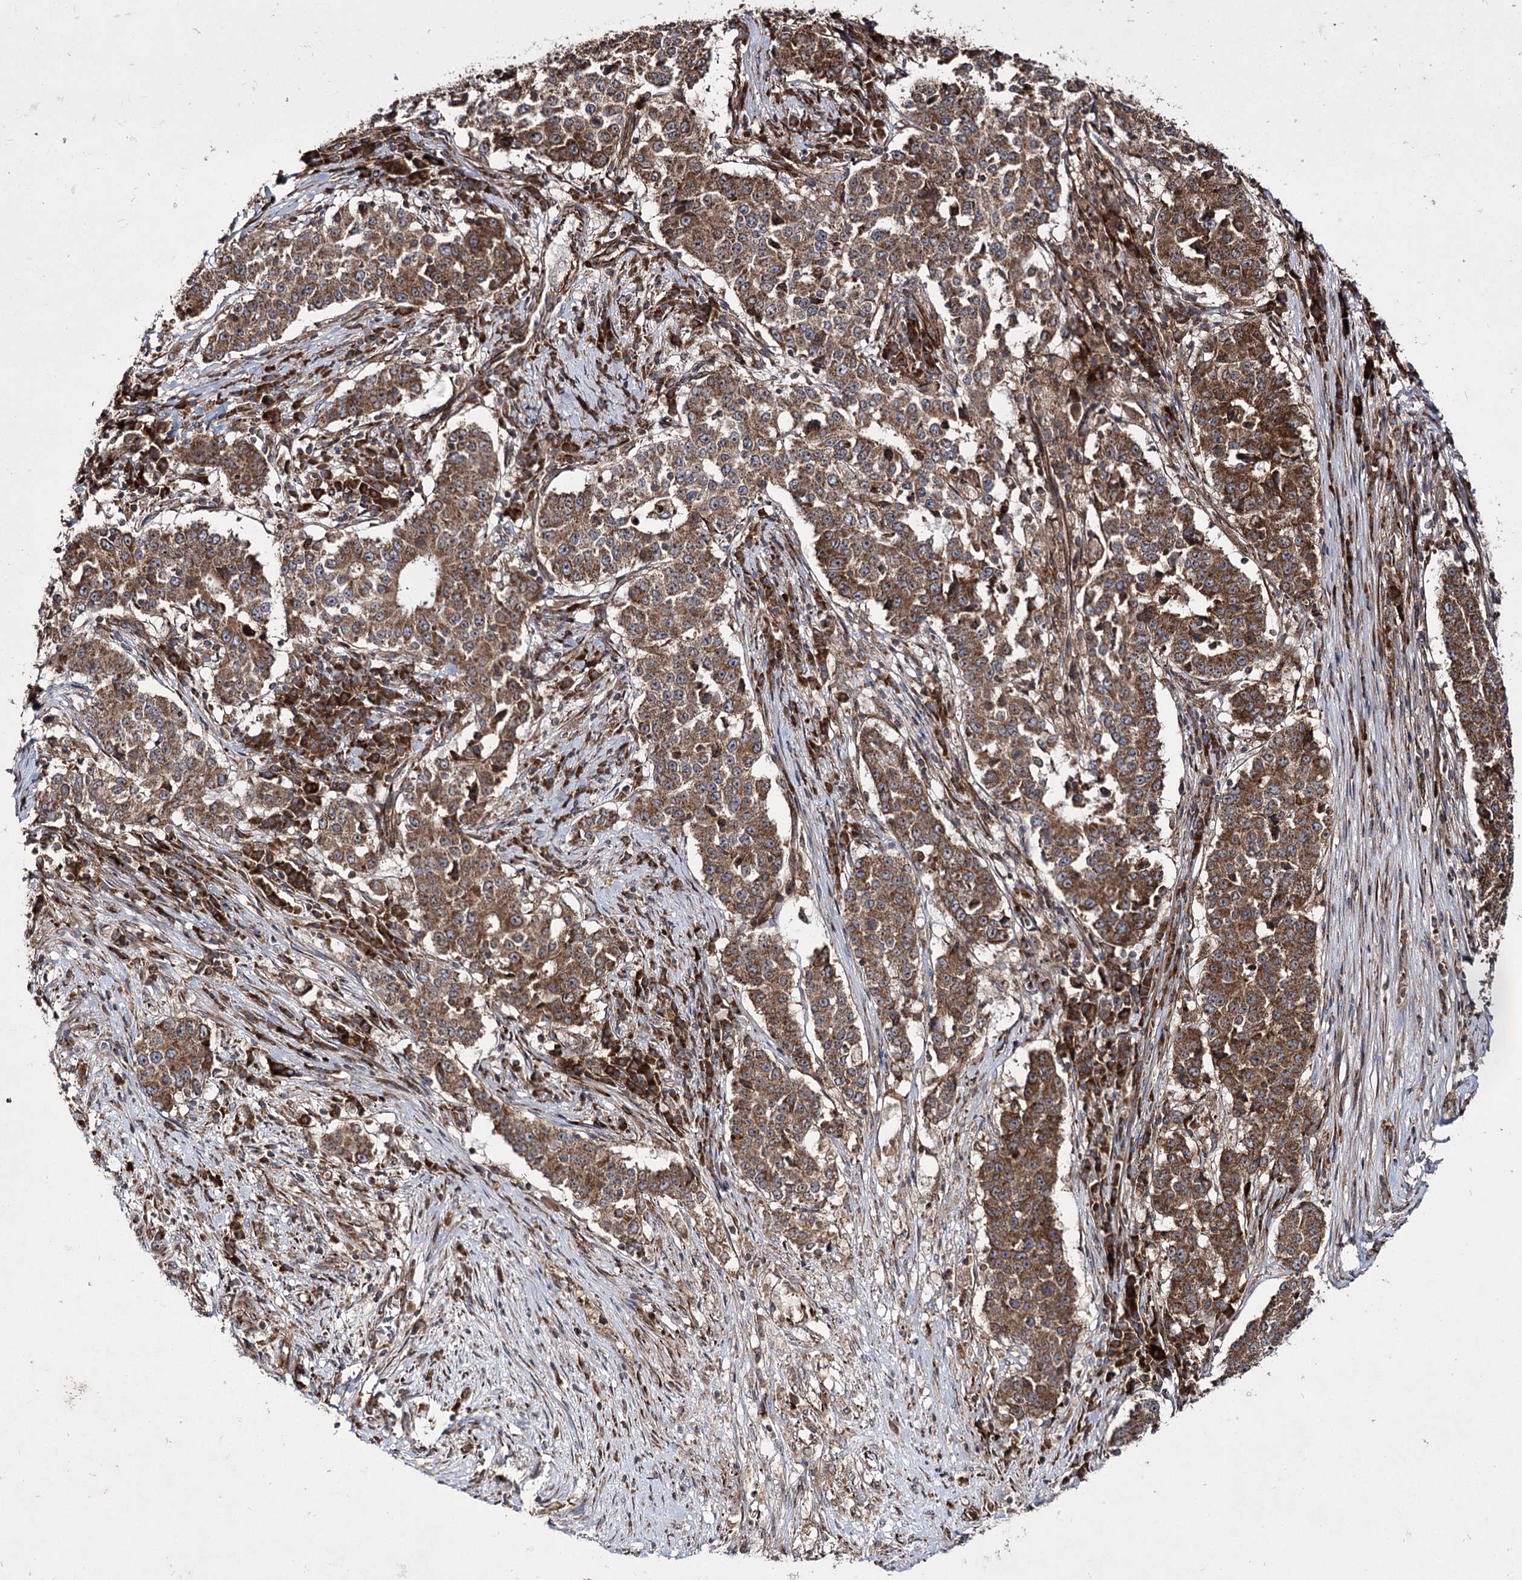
{"staining": {"intensity": "moderate", "quantity": ">75%", "location": "cytoplasmic/membranous"}, "tissue": "stomach cancer", "cell_type": "Tumor cells", "image_type": "cancer", "snomed": [{"axis": "morphology", "description": "Adenocarcinoma, NOS"}, {"axis": "topography", "description": "Stomach"}], "caption": "Stomach adenocarcinoma stained with immunohistochemistry (IHC) reveals moderate cytoplasmic/membranous expression in approximately >75% of tumor cells. Using DAB (brown) and hematoxylin (blue) stains, captured at high magnification using brightfield microscopy.", "gene": "HECTD2", "patient": {"sex": "male", "age": 59}}